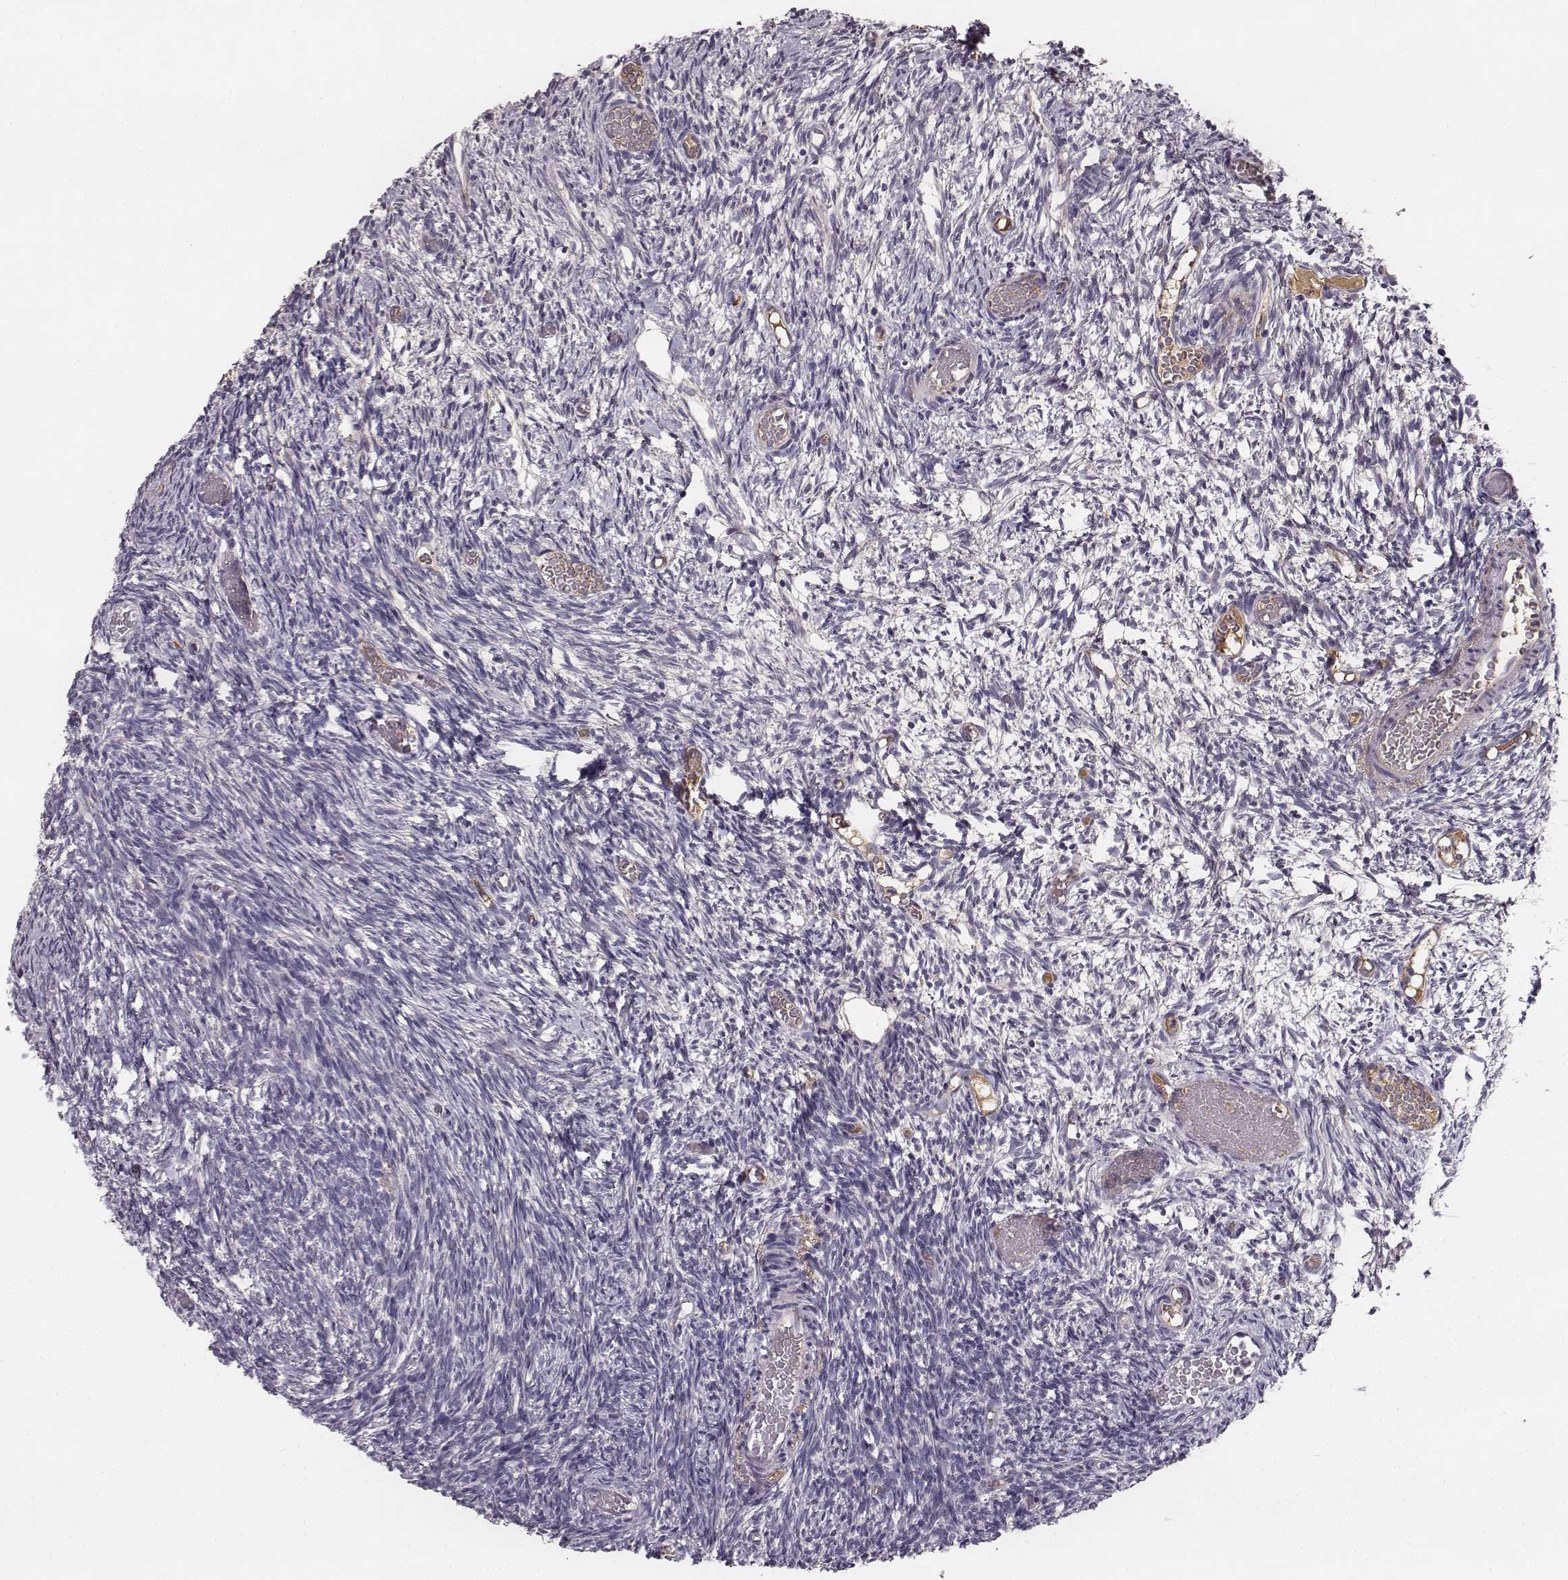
{"staining": {"intensity": "weak", "quantity": ">75%", "location": "cytoplasmic/membranous"}, "tissue": "ovary", "cell_type": "Follicle cells", "image_type": "normal", "snomed": [{"axis": "morphology", "description": "Normal tissue, NOS"}, {"axis": "topography", "description": "Ovary"}], "caption": "DAB (3,3'-diaminobenzidine) immunohistochemical staining of normal ovary demonstrates weak cytoplasmic/membranous protein staining in about >75% of follicle cells. Nuclei are stained in blue.", "gene": "YJEFN3", "patient": {"sex": "female", "age": 39}}